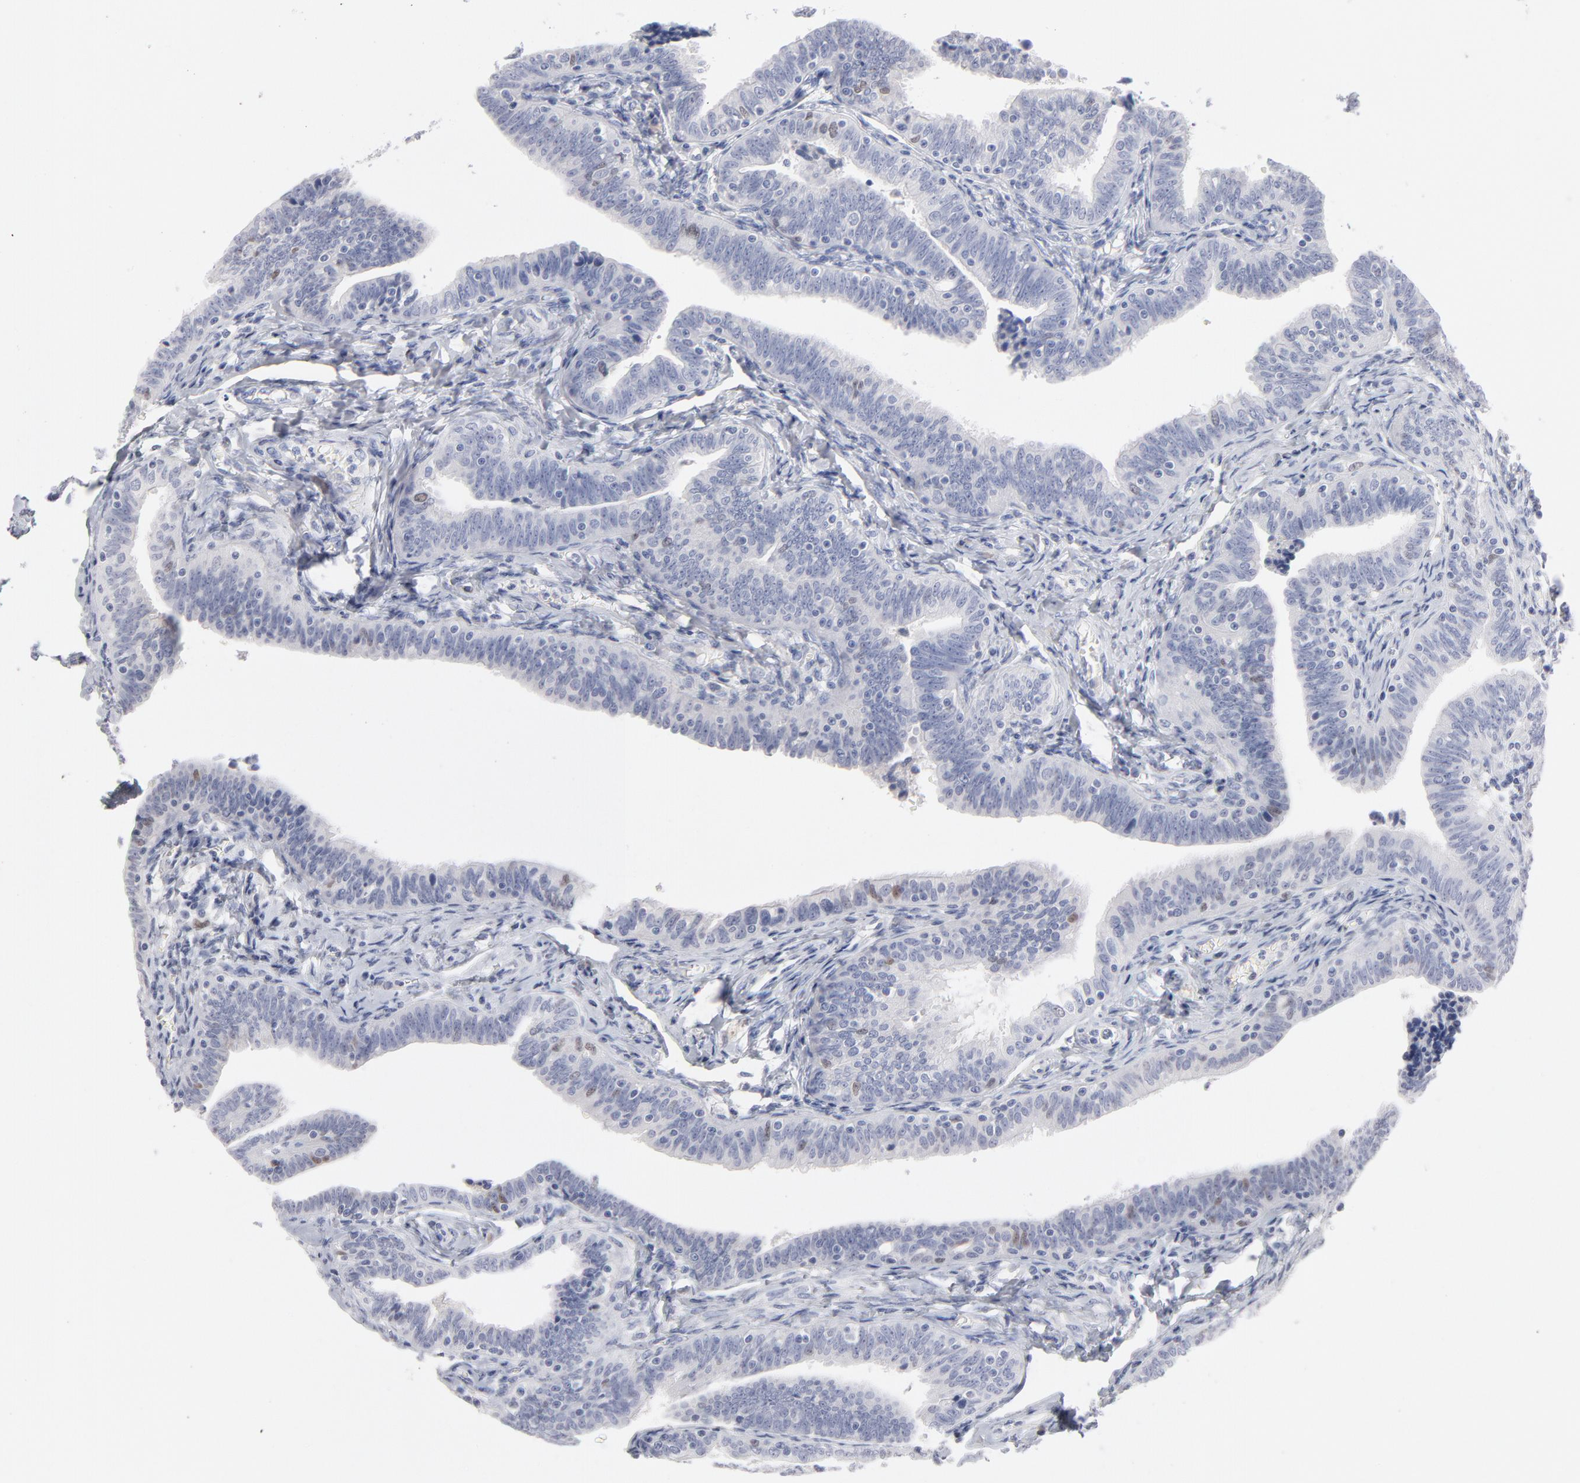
{"staining": {"intensity": "moderate", "quantity": "<25%", "location": "nuclear"}, "tissue": "fallopian tube", "cell_type": "Glandular cells", "image_type": "normal", "snomed": [{"axis": "morphology", "description": "Normal tissue, NOS"}, {"axis": "topography", "description": "Fallopian tube"}, {"axis": "topography", "description": "Ovary"}], "caption": "Immunohistochemistry micrograph of normal fallopian tube stained for a protein (brown), which exhibits low levels of moderate nuclear expression in approximately <25% of glandular cells.", "gene": "MCM7", "patient": {"sex": "female", "age": 69}}